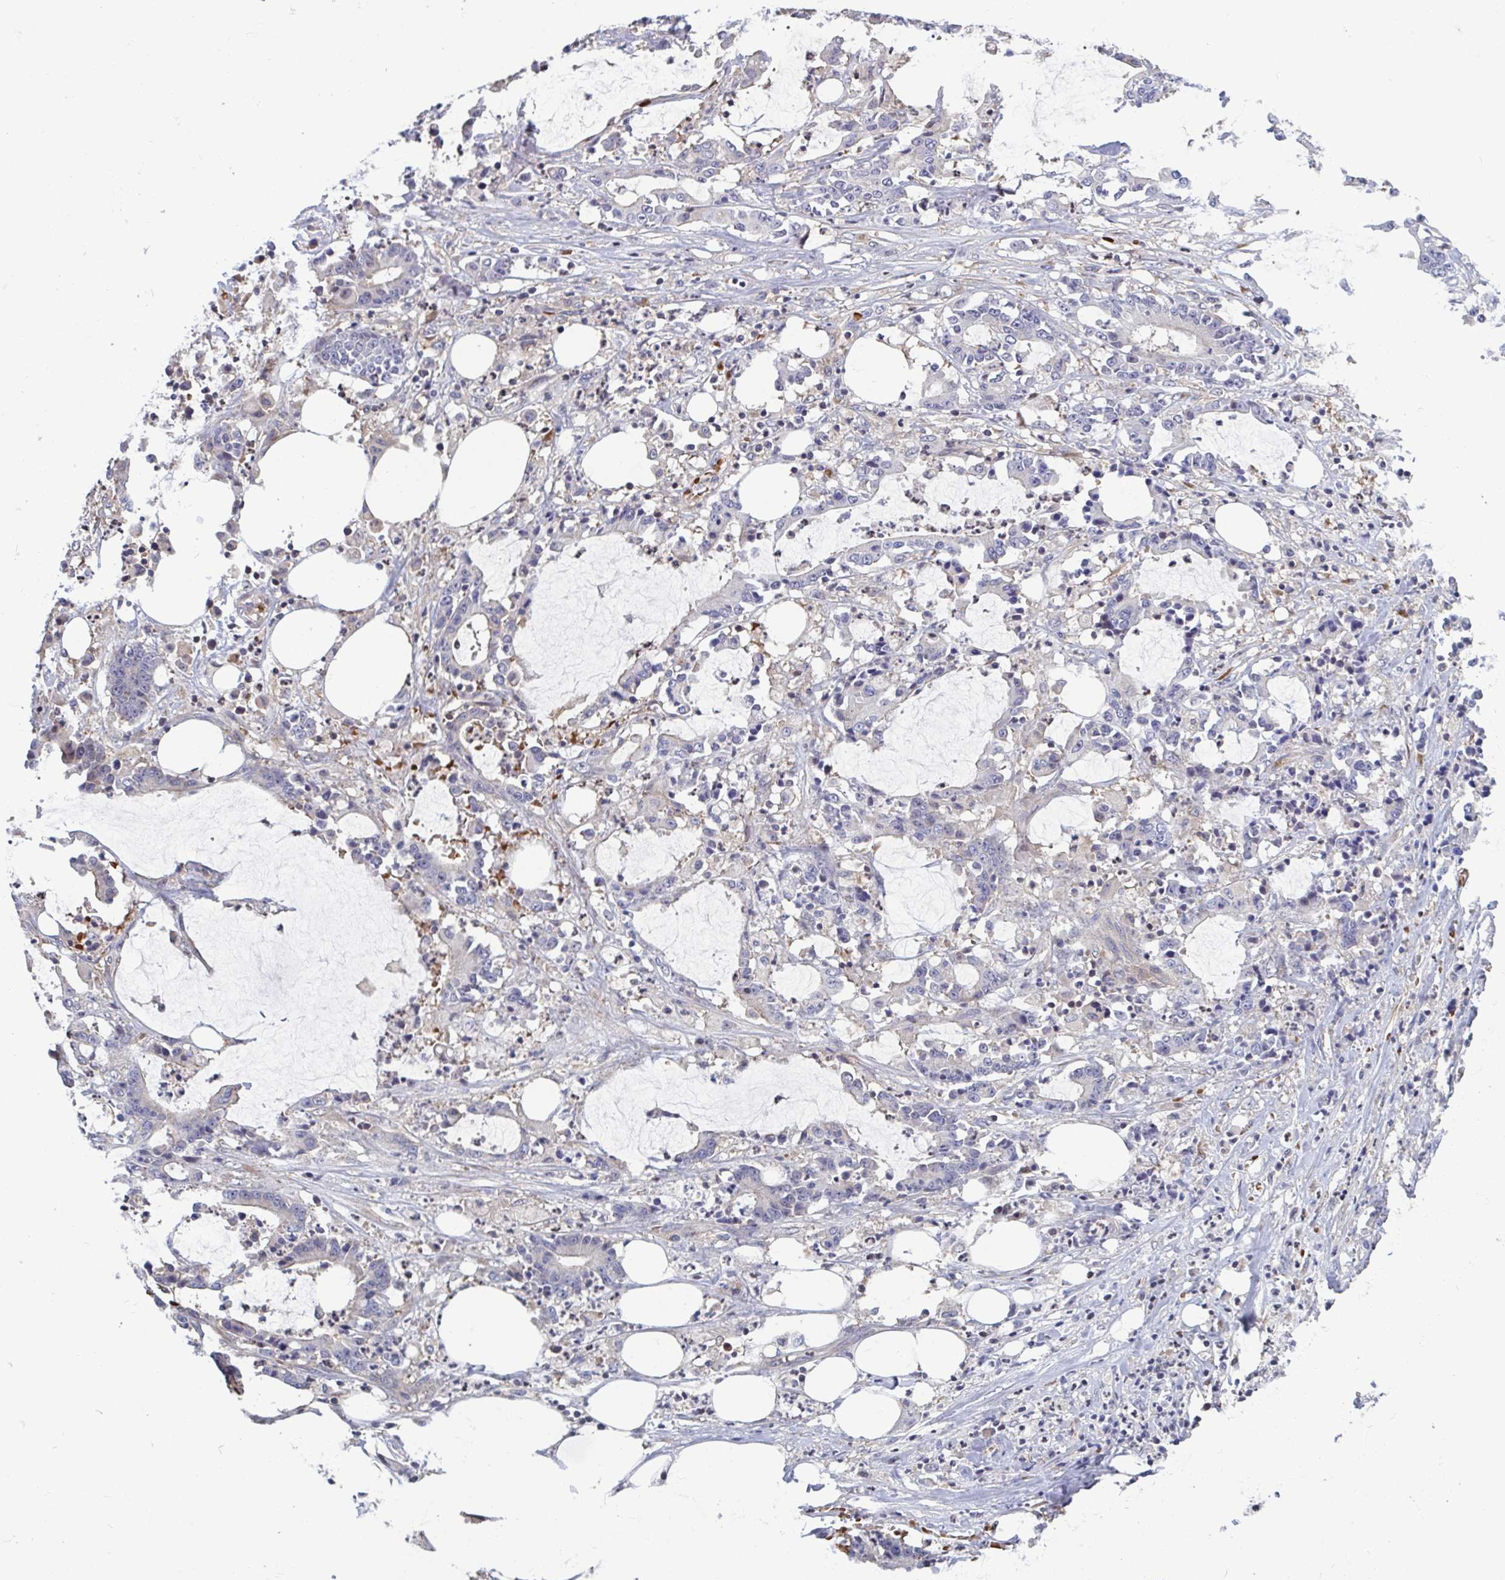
{"staining": {"intensity": "negative", "quantity": "none", "location": "none"}, "tissue": "stomach cancer", "cell_type": "Tumor cells", "image_type": "cancer", "snomed": [{"axis": "morphology", "description": "Adenocarcinoma, NOS"}, {"axis": "topography", "description": "Stomach, upper"}], "caption": "Immunohistochemical staining of human stomach adenocarcinoma reveals no significant staining in tumor cells.", "gene": "LRRC38", "patient": {"sex": "male", "age": 68}}